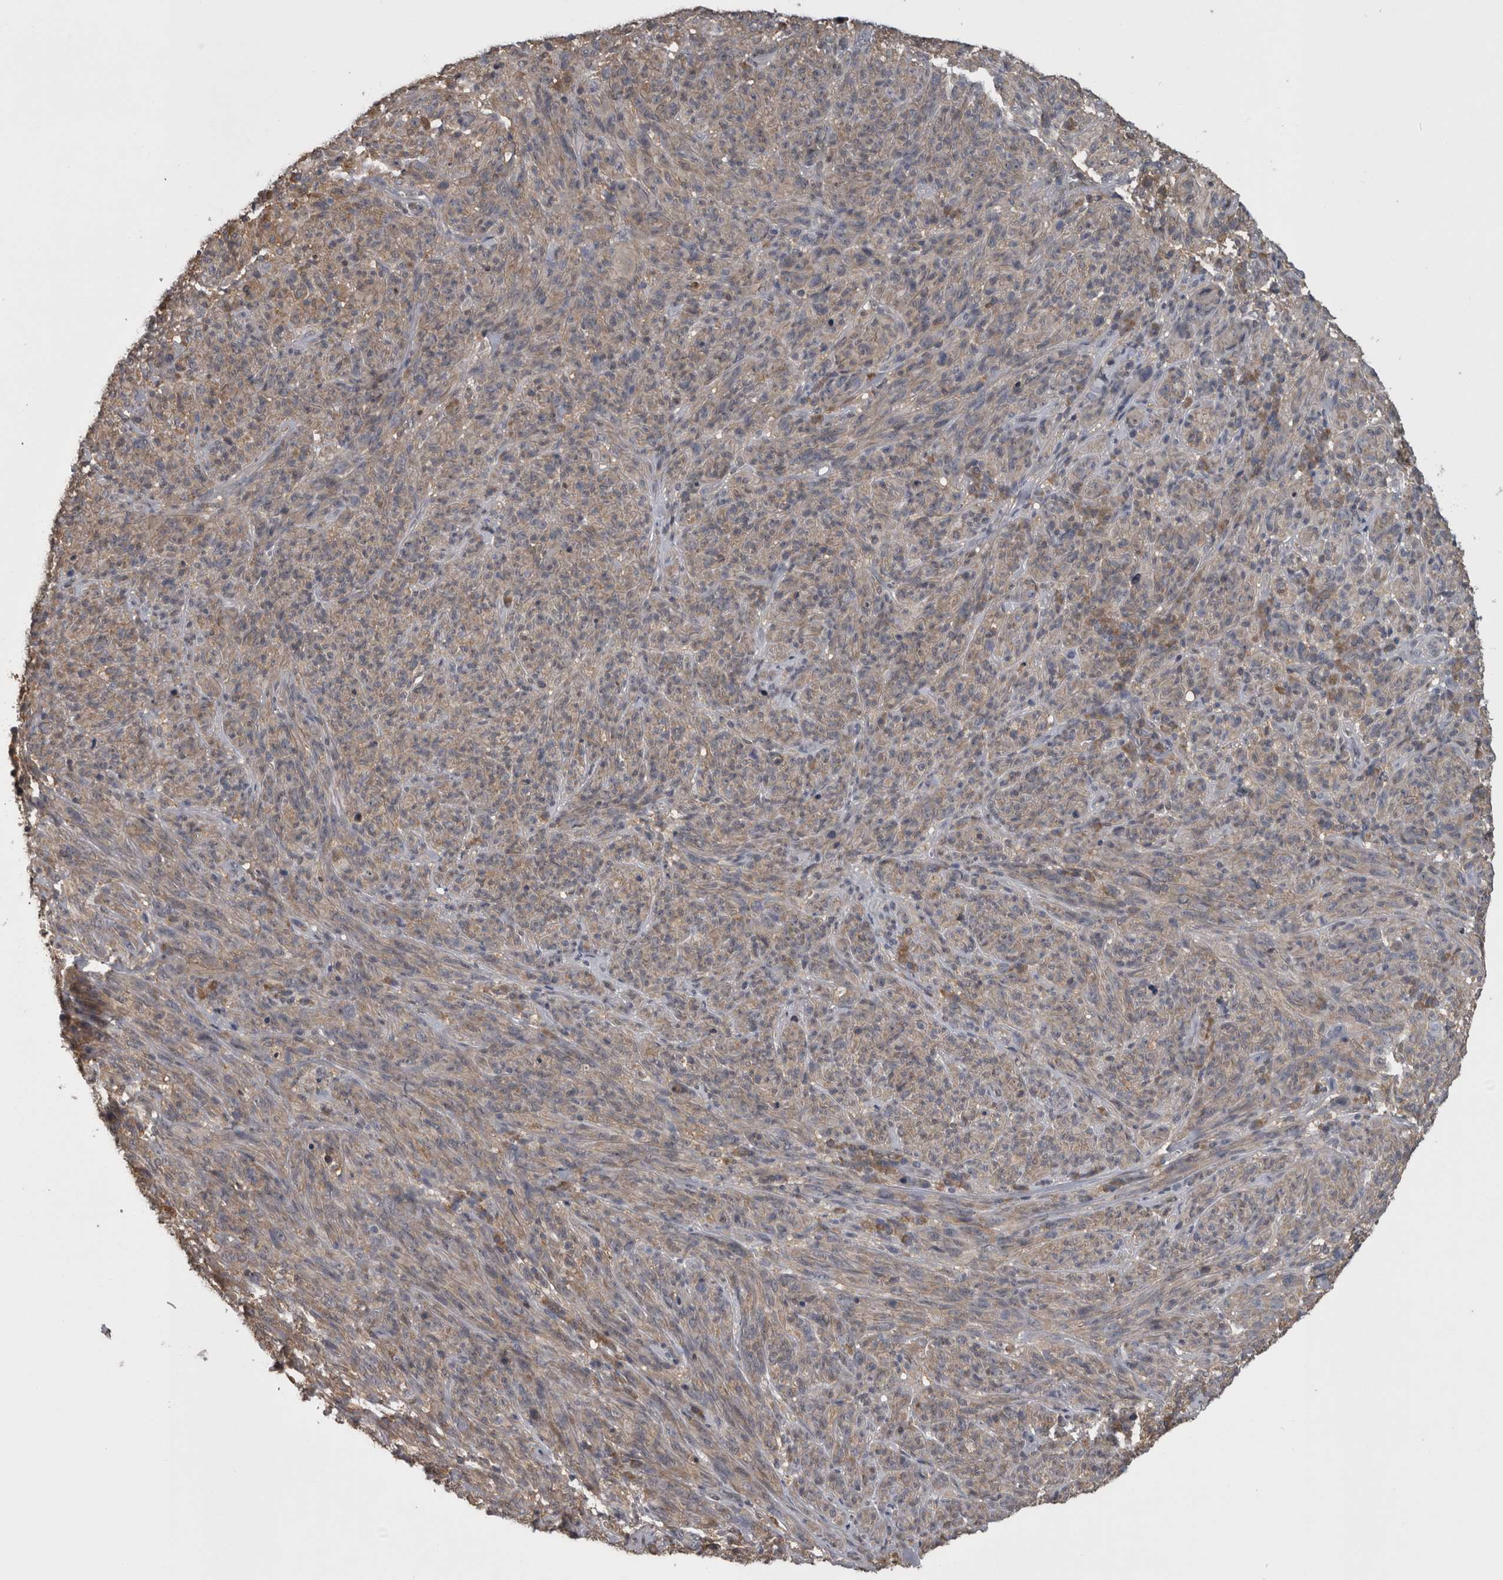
{"staining": {"intensity": "weak", "quantity": ">75%", "location": "cytoplasmic/membranous"}, "tissue": "melanoma", "cell_type": "Tumor cells", "image_type": "cancer", "snomed": [{"axis": "morphology", "description": "Malignant melanoma, NOS"}, {"axis": "topography", "description": "Skin of head"}], "caption": "Brown immunohistochemical staining in human melanoma exhibits weak cytoplasmic/membranous expression in about >75% of tumor cells. (IHC, brightfield microscopy, high magnification).", "gene": "APRT", "patient": {"sex": "male", "age": 96}}